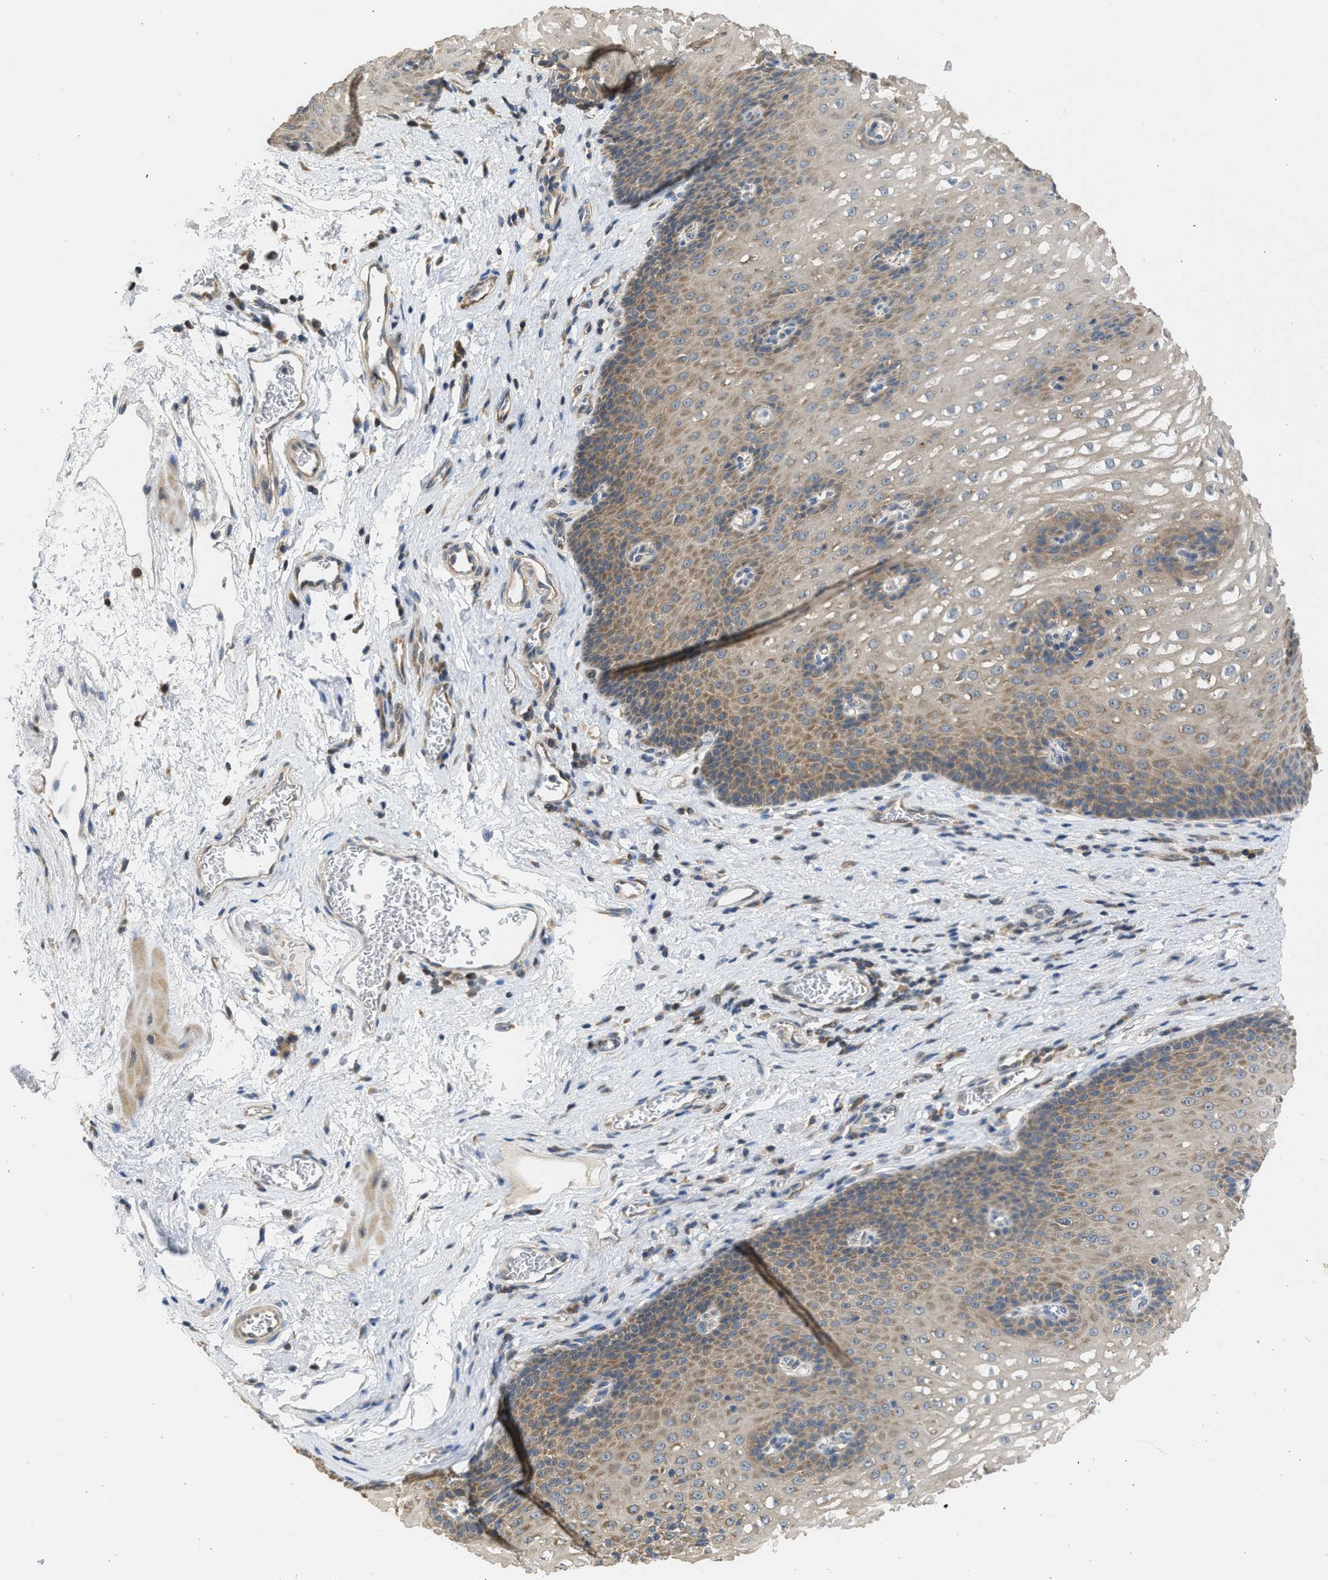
{"staining": {"intensity": "weak", "quantity": ">75%", "location": "cytoplasmic/membranous"}, "tissue": "esophagus", "cell_type": "Squamous epithelial cells", "image_type": "normal", "snomed": [{"axis": "morphology", "description": "Normal tissue, NOS"}, {"axis": "topography", "description": "Esophagus"}], "caption": "A histopathology image of esophagus stained for a protein shows weak cytoplasmic/membranous brown staining in squamous epithelial cells. (DAB (3,3'-diaminobenzidine) IHC, brown staining for protein, blue staining for nuclei).", "gene": "CYP1A1", "patient": {"sex": "male", "age": 48}}